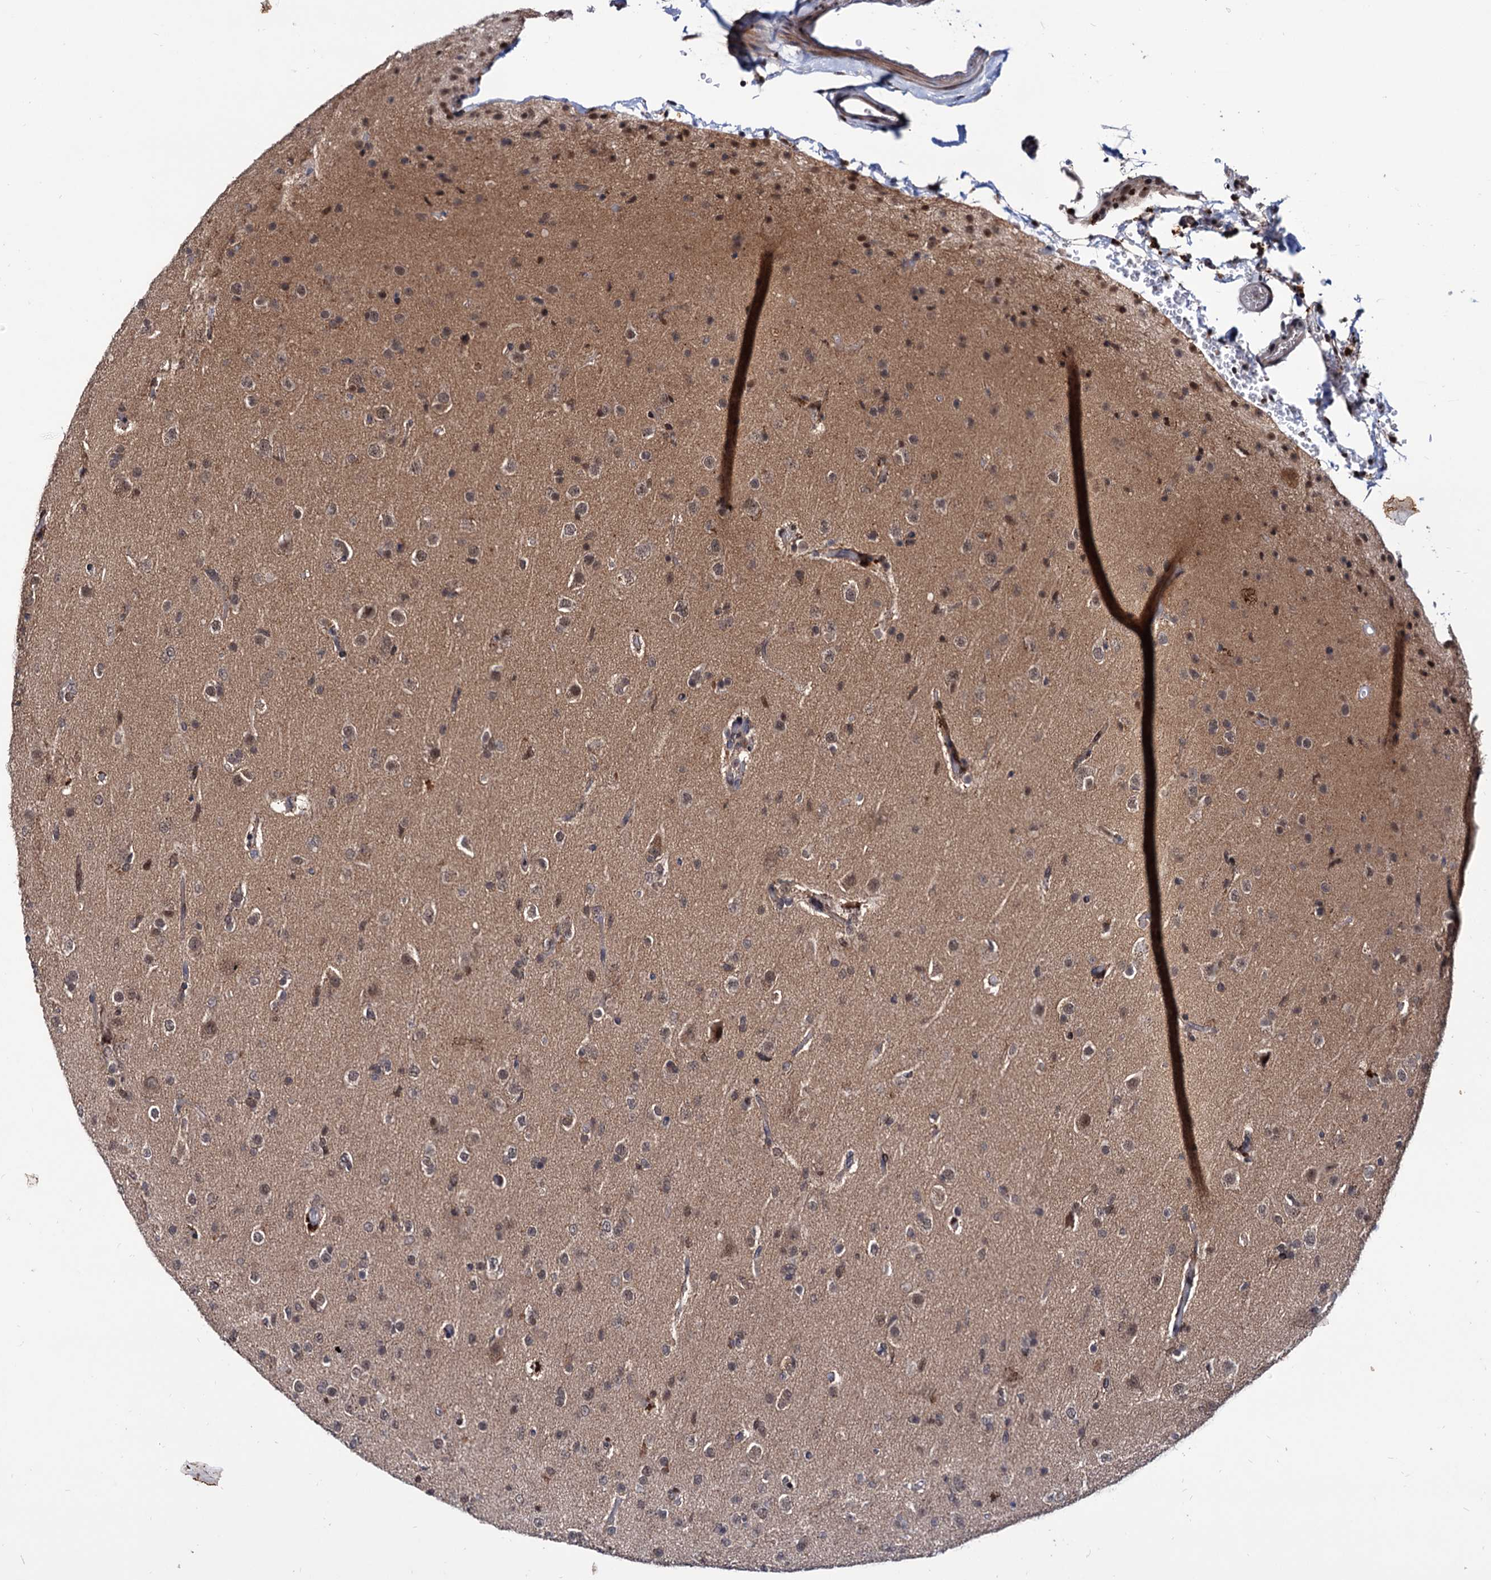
{"staining": {"intensity": "negative", "quantity": "none", "location": "none"}, "tissue": "glioma", "cell_type": "Tumor cells", "image_type": "cancer", "snomed": [{"axis": "morphology", "description": "Glioma, malignant, Low grade"}, {"axis": "topography", "description": "Brain"}], "caption": "This is a photomicrograph of immunohistochemistry staining of low-grade glioma (malignant), which shows no expression in tumor cells.", "gene": "RNASEH2B", "patient": {"sex": "male", "age": 65}}